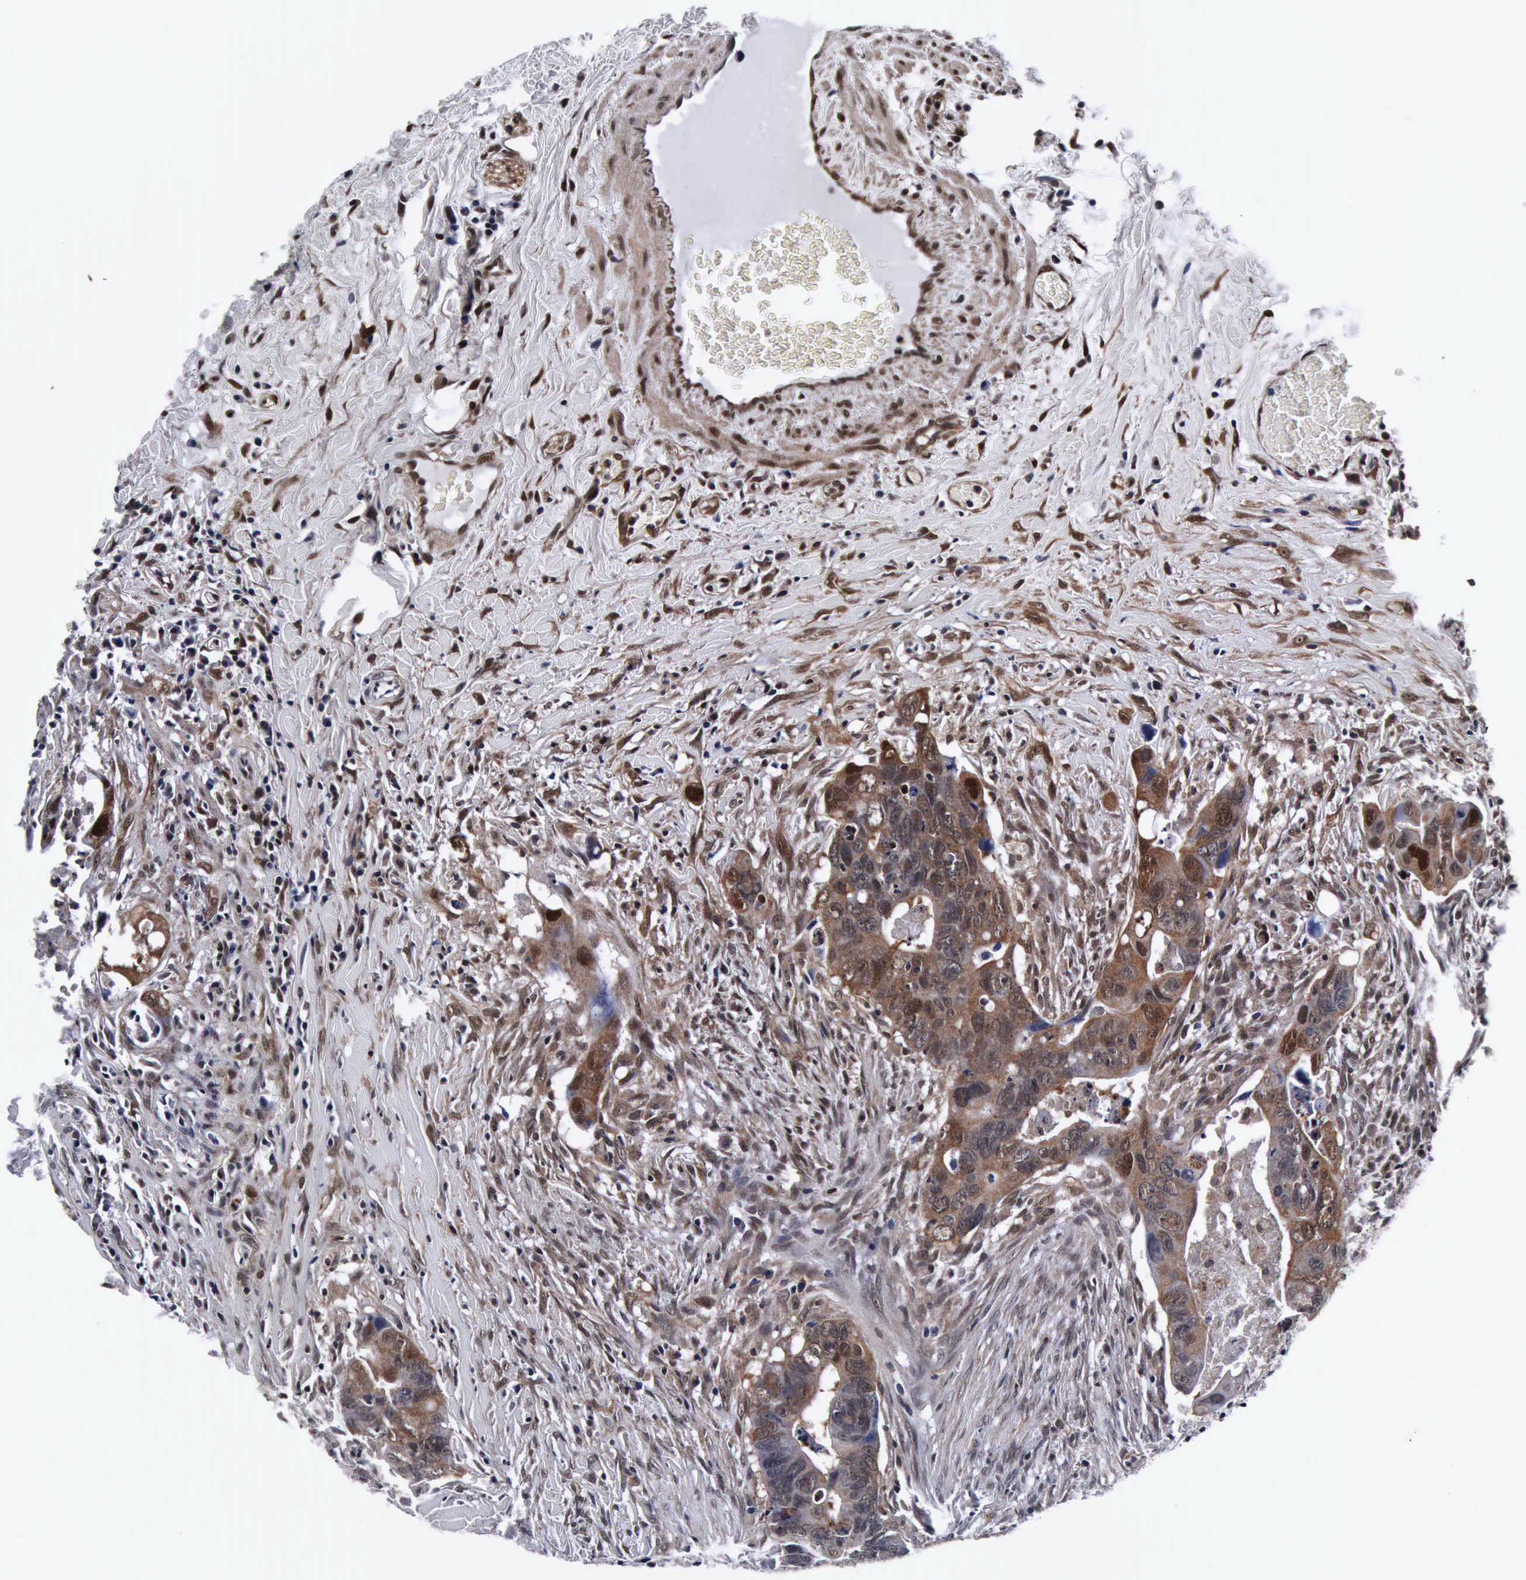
{"staining": {"intensity": "moderate", "quantity": ">75%", "location": "cytoplasmic/membranous,nuclear"}, "tissue": "colorectal cancer", "cell_type": "Tumor cells", "image_type": "cancer", "snomed": [{"axis": "morphology", "description": "Adenocarcinoma, NOS"}, {"axis": "topography", "description": "Rectum"}], "caption": "A brown stain shows moderate cytoplasmic/membranous and nuclear positivity of a protein in human colorectal adenocarcinoma tumor cells.", "gene": "UBC", "patient": {"sex": "male", "age": 53}}